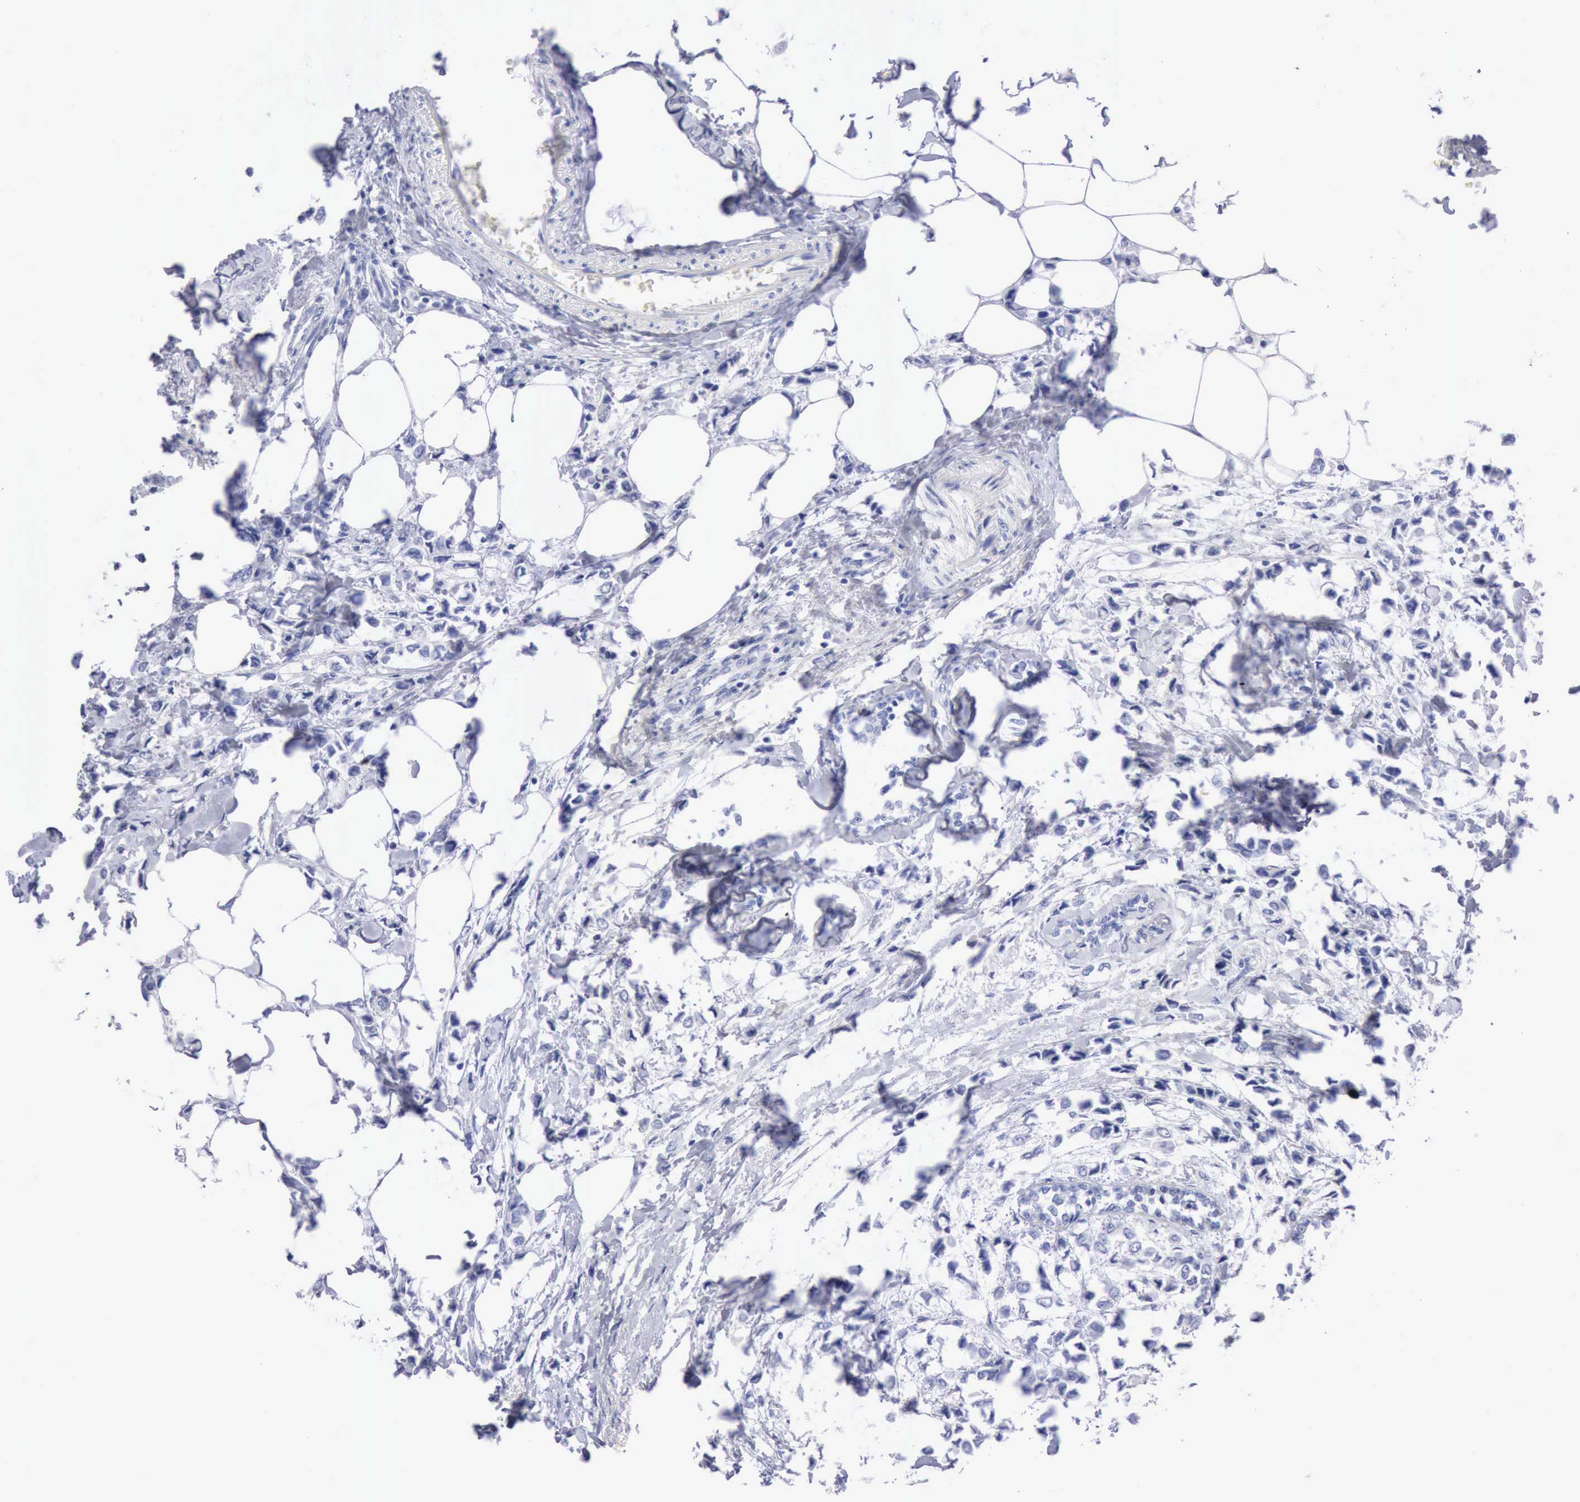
{"staining": {"intensity": "negative", "quantity": "none", "location": "none"}, "tissue": "breast cancer", "cell_type": "Tumor cells", "image_type": "cancer", "snomed": [{"axis": "morphology", "description": "Lobular carcinoma"}, {"axis": "topography", "description": "Breast"}], "caption": "Tumor cells show no significant expression in breast cancer (lobular carcinoma).", "gene": "ANGEL1", "patient": {"sex": "female", "age": 51}}